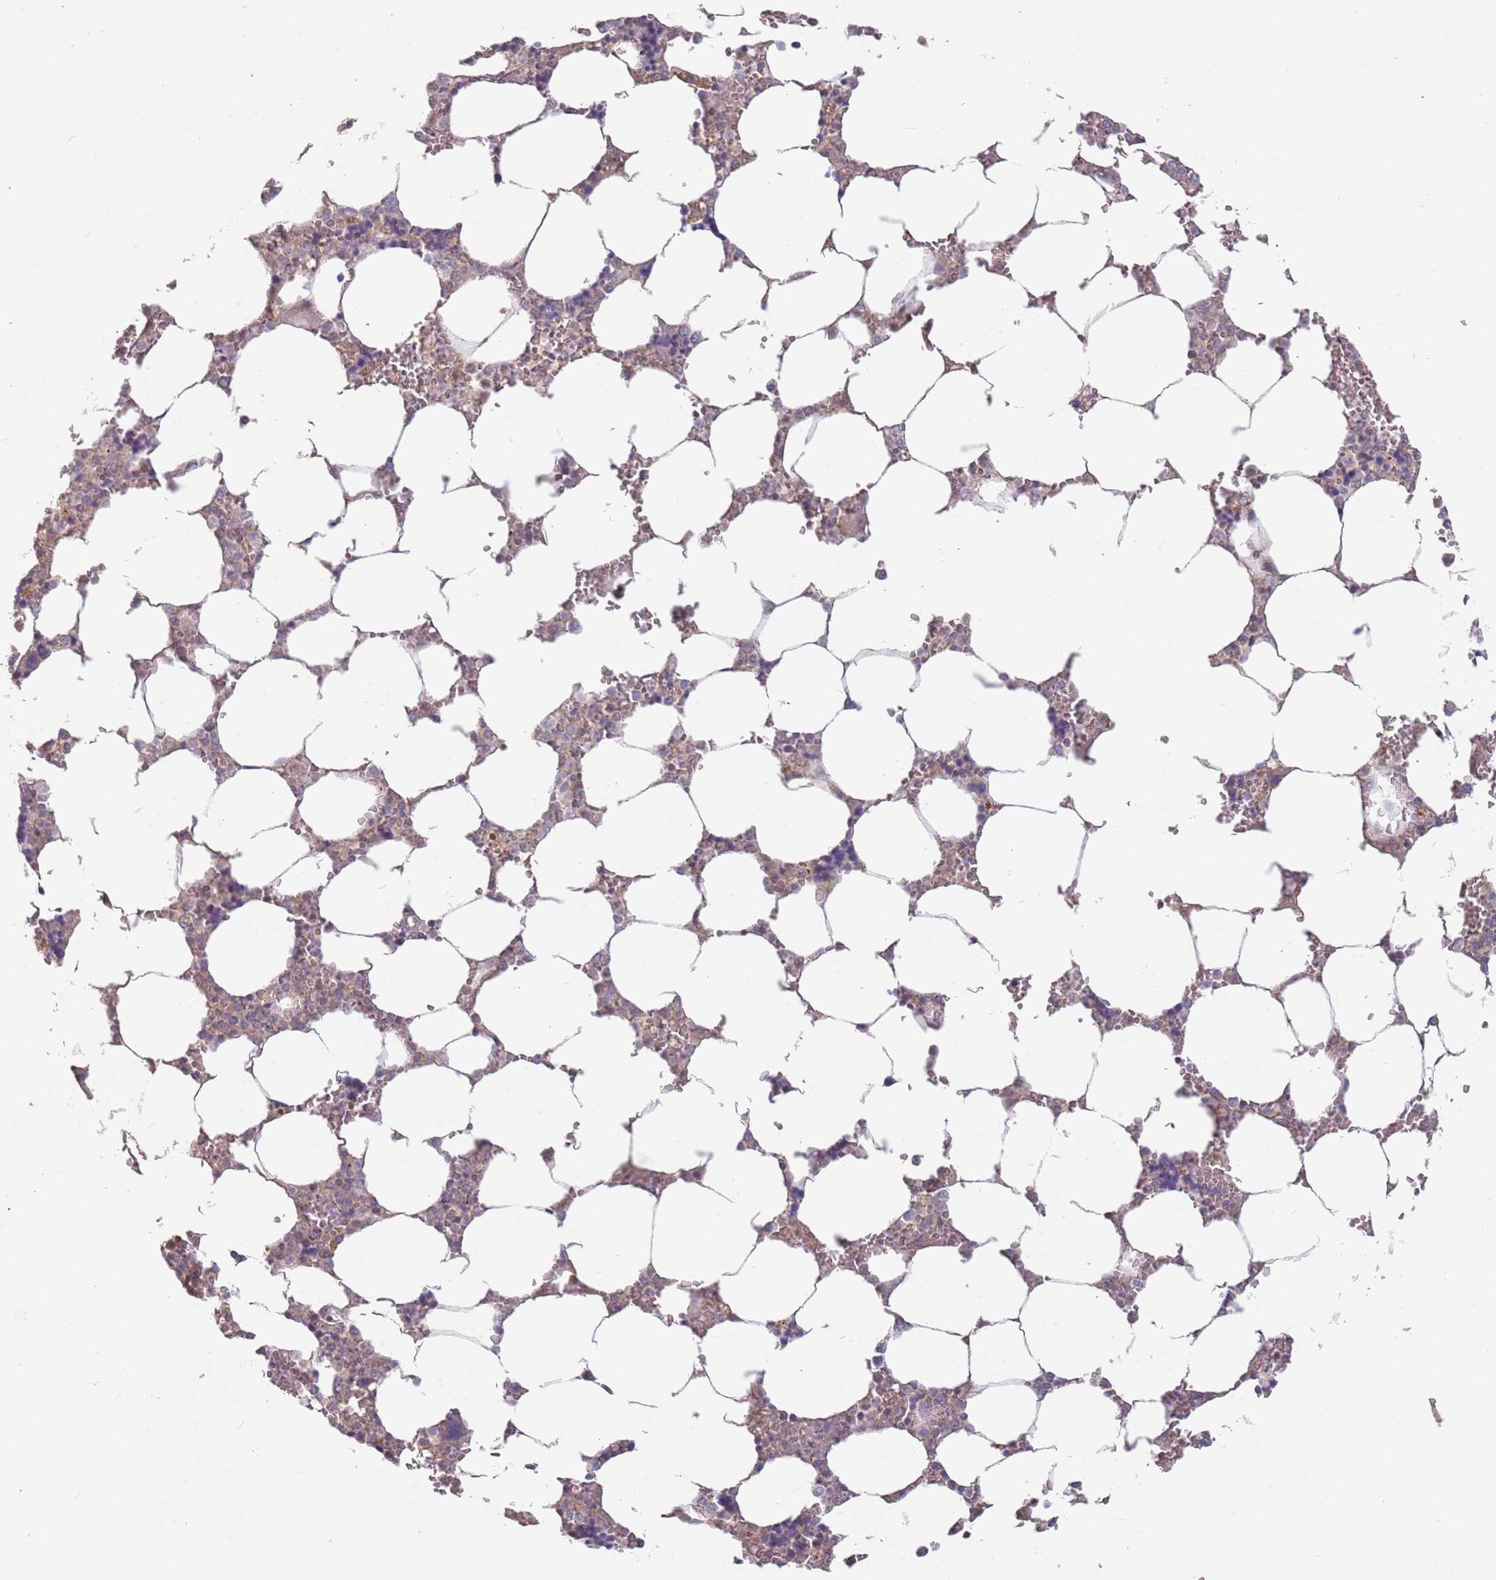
{"staining": {"intensity": "weak", "quantity": "<25%", "location": "cytoplasmic/membranous"}, "tissue": "bone marrow", "cell_type": "Hematopoietic cells", "image_type": "normal", "snomed": [{"axis": "morphology", "description": "Normal tissue, NOS"}, {"axis": "topography", "description": "Bone marrow"}], "caption": "Immunohistochemistry of benign bone marrow displays no positivity in hematopoietic cells.", "gene": "SAV1", "patient": {"sex": "male", "age": 64}}